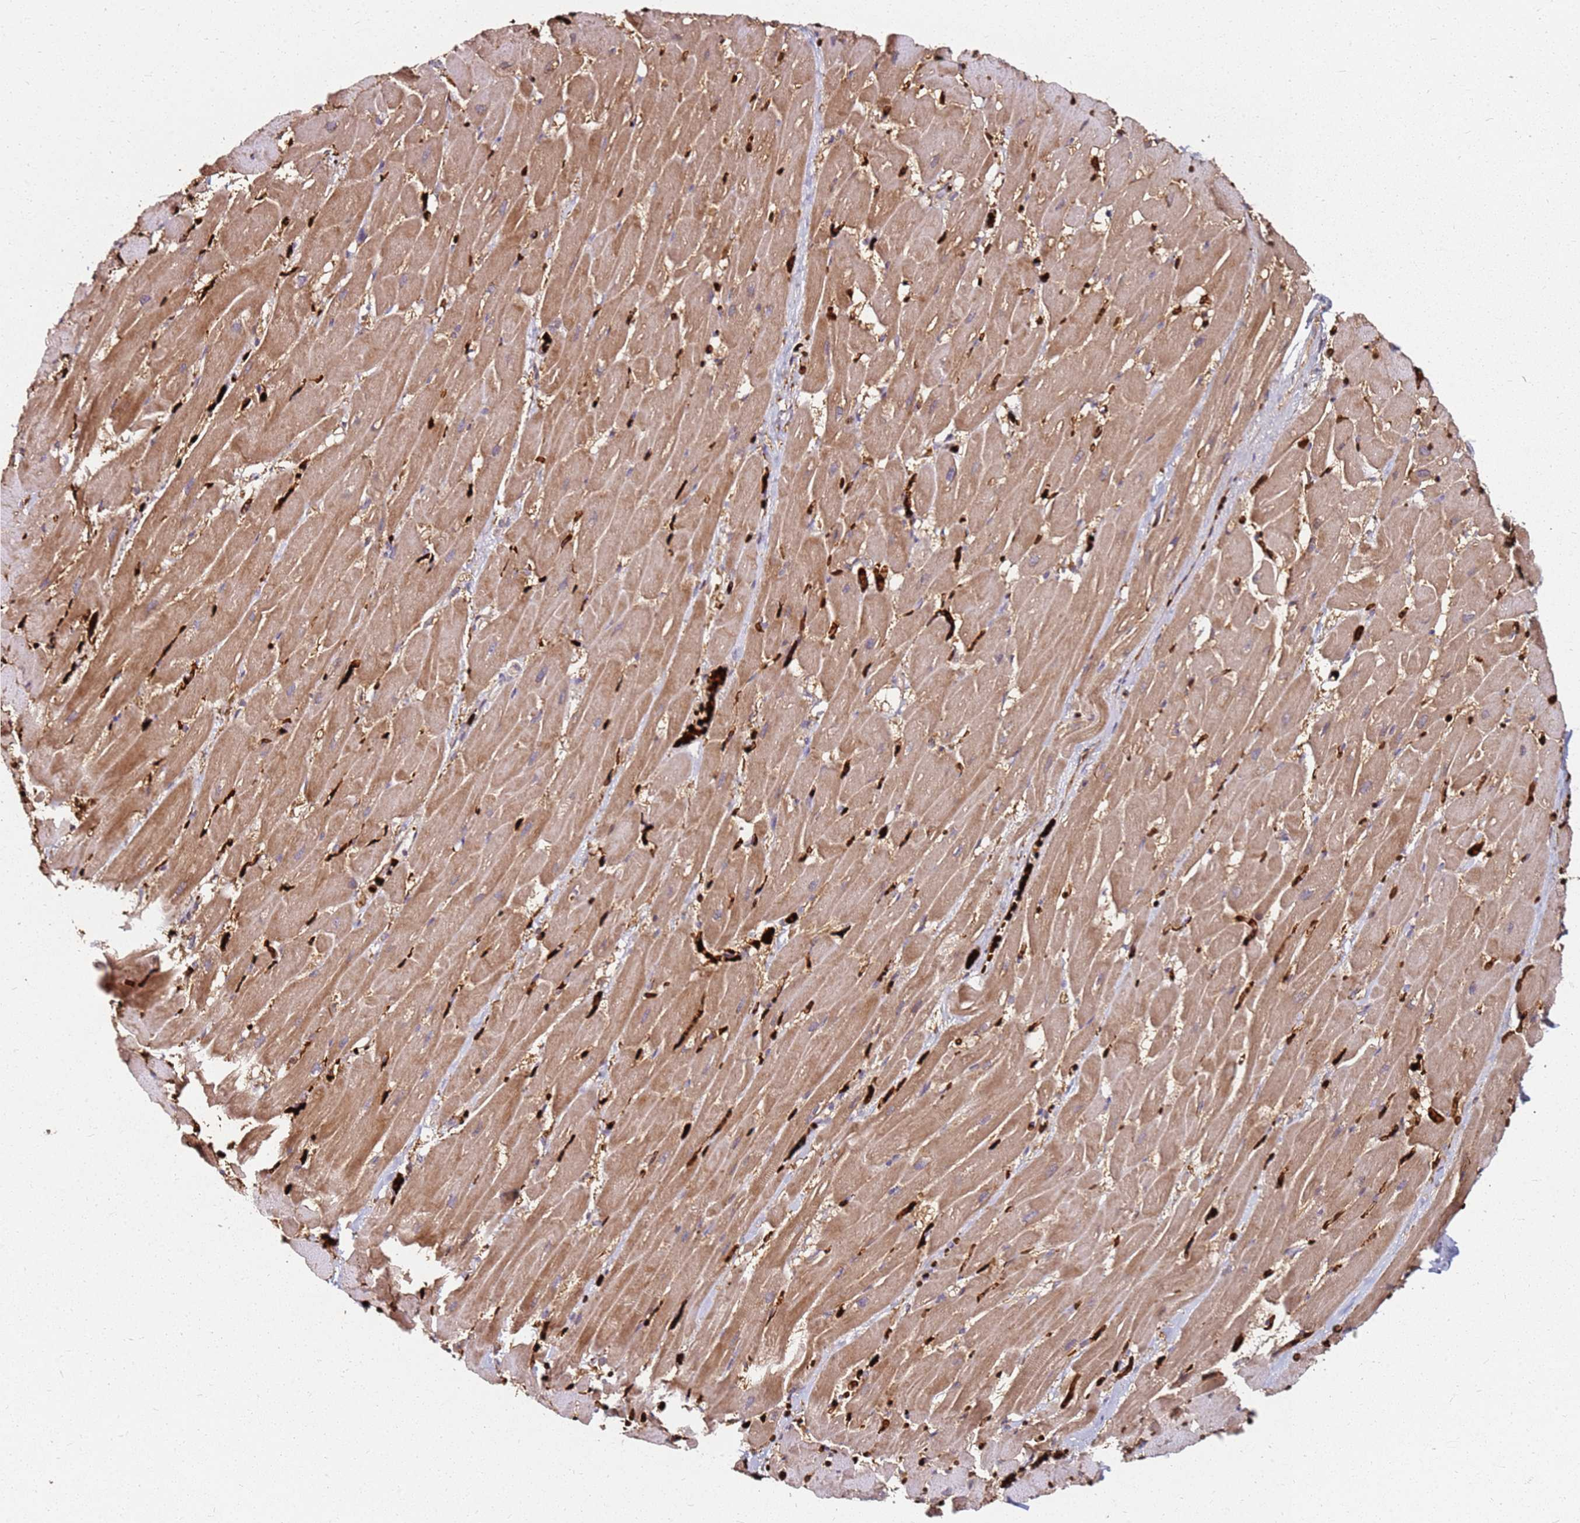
{"staining": {"intensity": "moderate", "quantity": "25%-75%", "location": "cytoplasmic/membranous"}, "tissue": "heart muscle", "cell_type": "Cardiomyocytes", "image_type": "normal", "snomed": [{"axis": "morphology", "description": "Normal tissue, NOS"}, {"axis": "topography", "description": "Heart"}], "caption": "Moderate cytoplasmic/membranous protein positivity is present in about 25%-75% of cardiomyocytes in heart muscle.", "gene": "RNF11", "patient": {"sex": "male", "age": 37}}